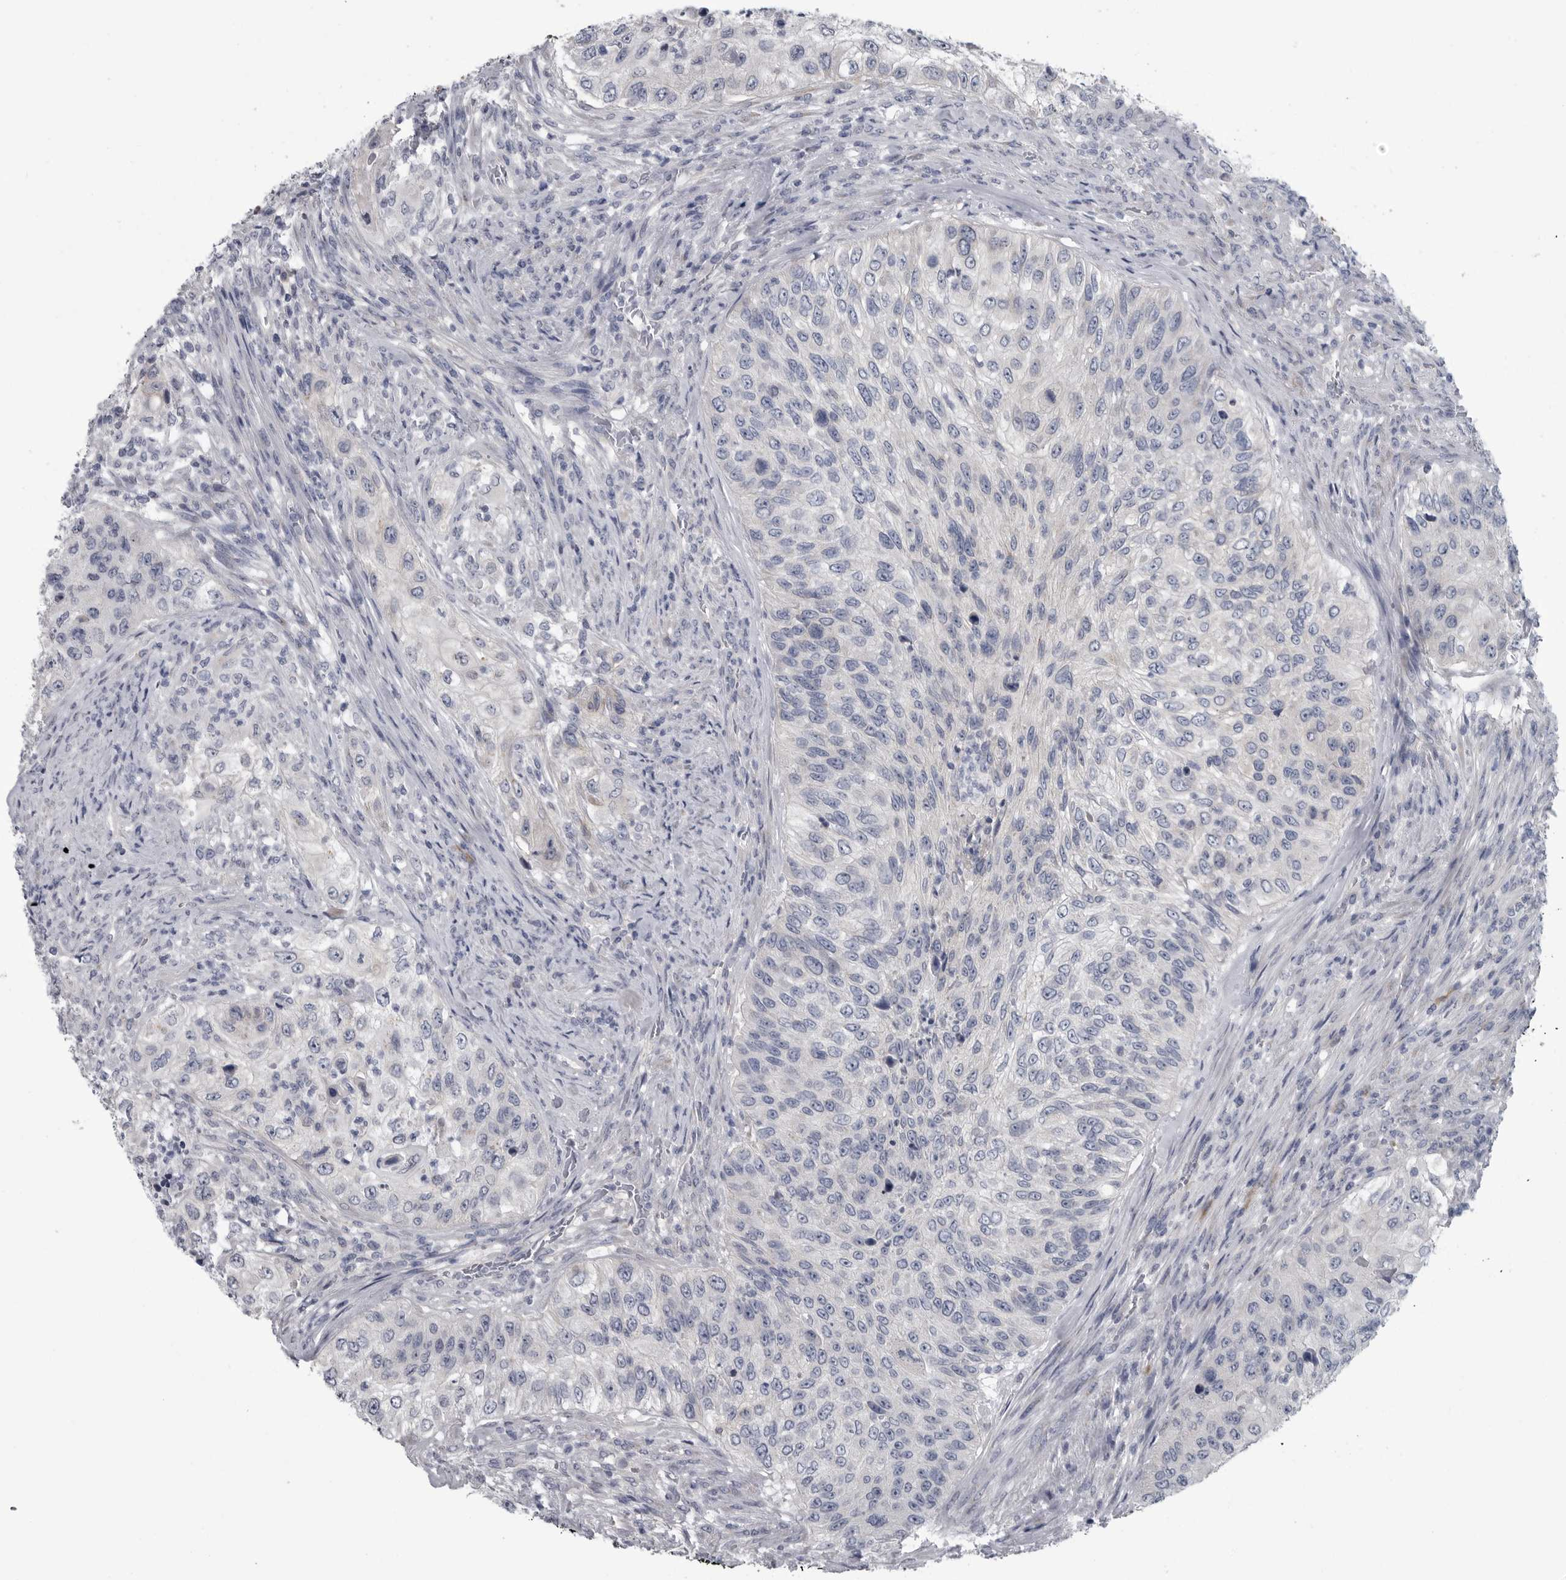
{"staining": {"intensity": "negative", "quantity": "none", "location": "none"}, "tissue": "urothelial cancer", "cell_type": "Tumor cells", "image_type": "cancer", "snomed": [{"axis": "morphology", "description": "Urothelial carcinoma, High grade"}, {"axis": "topography", "description": "Urinary bladder"}], "caption": "This is an IHC image of urothelial cancer. There is no staining in tumor cells.", "gene": "MYOC", "patient": {"sex": "female", "age": 60}}